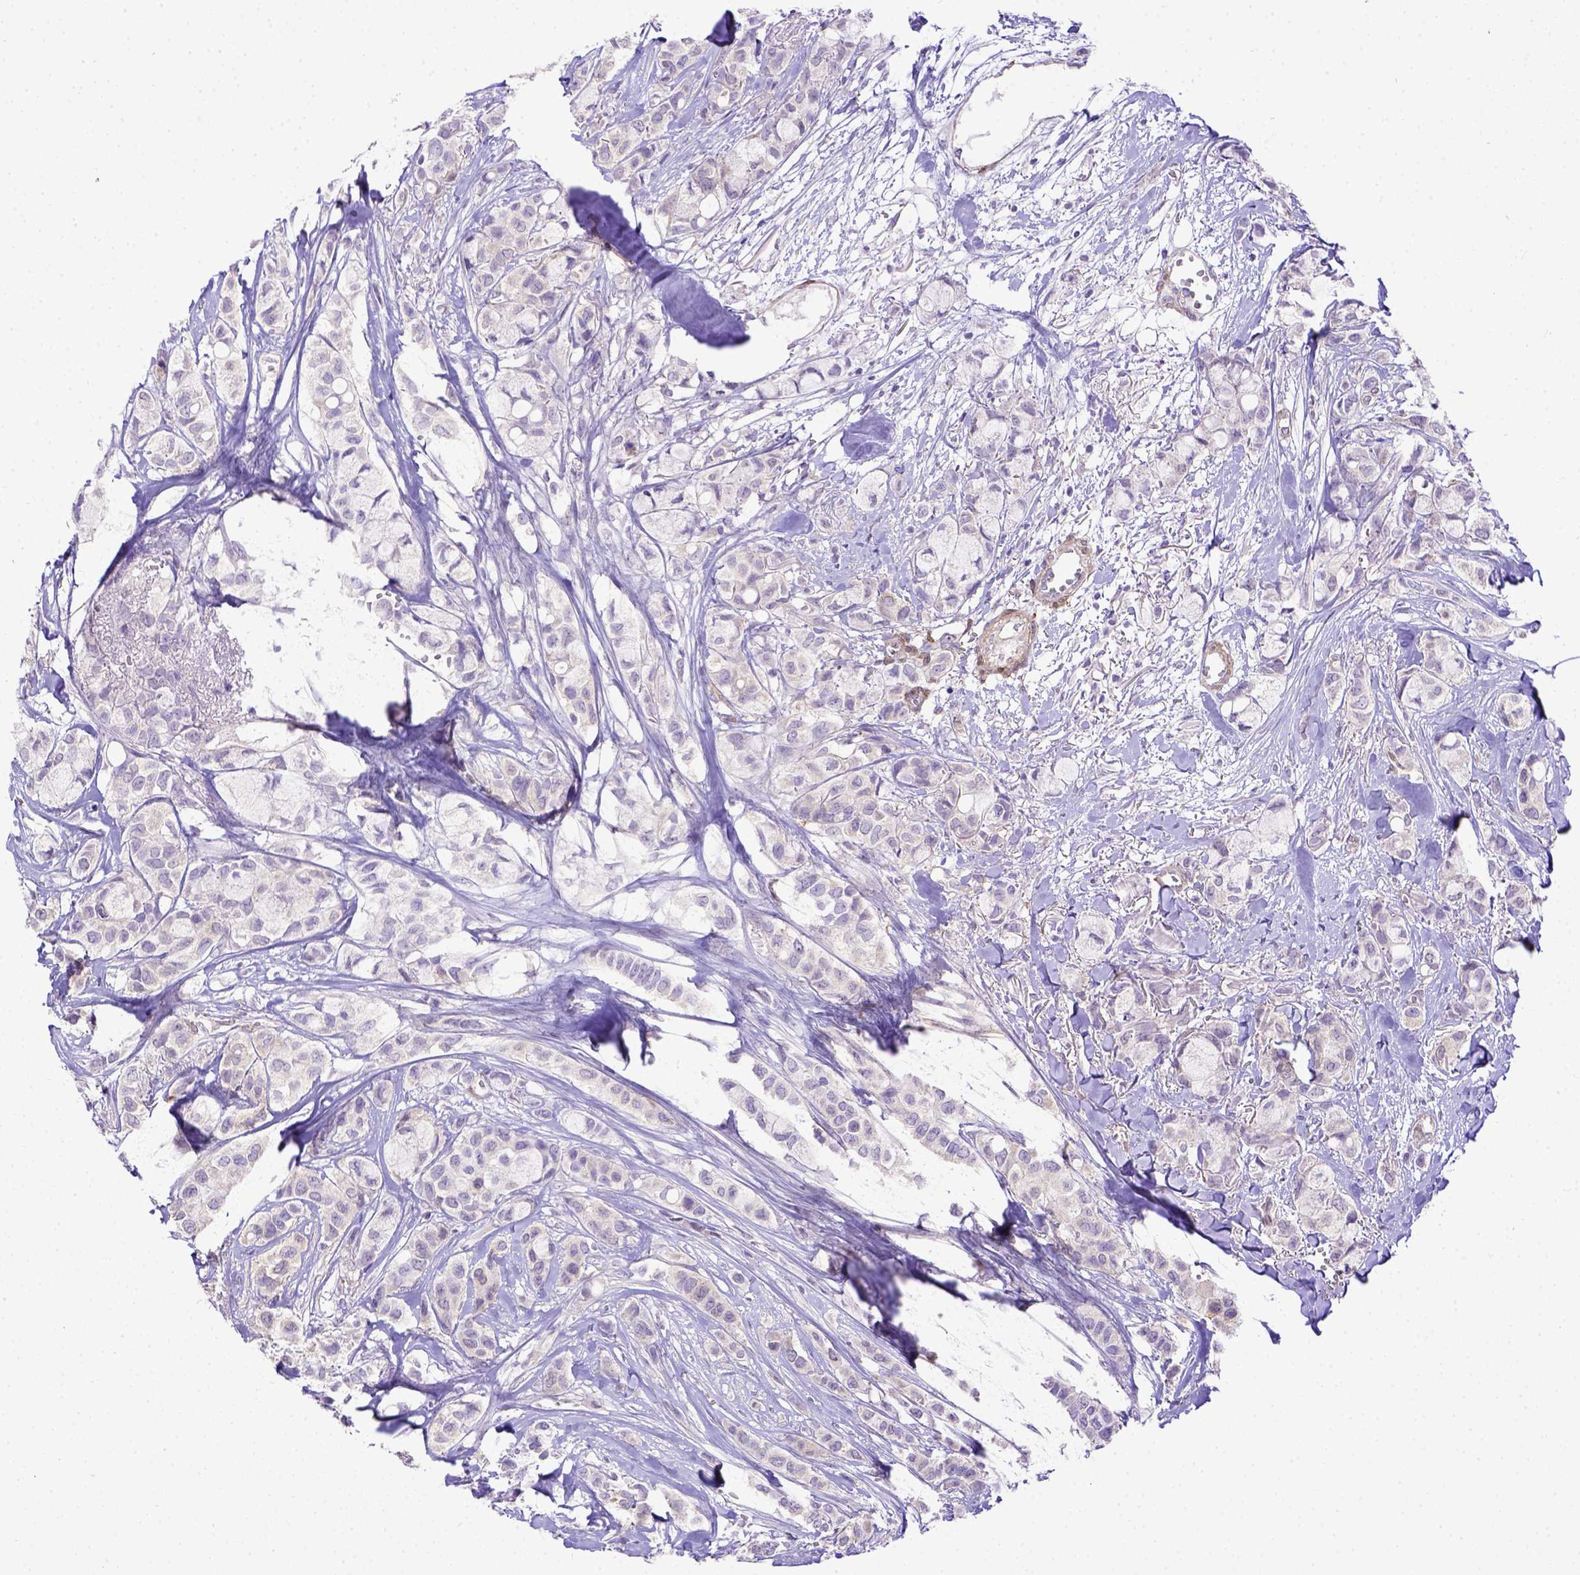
{"staining": {"intensity": "negative", "quantity": "none", "location": "none"}, "tissue": "breast cancer", "cell_type": "Tumor cells", "image_type": "cancer", "snomed": [{"axis": "morphology", "description": "Duct carcinoma"}, {"axis": "topography", "description": "Breast"}], "caption": "The histopathology image shows no significant staining in tumor cells of breast cancer (invasive ductal carcinoma).", "gene": "BTN1A1", "patient": {"sex": "female", "age": 85}}